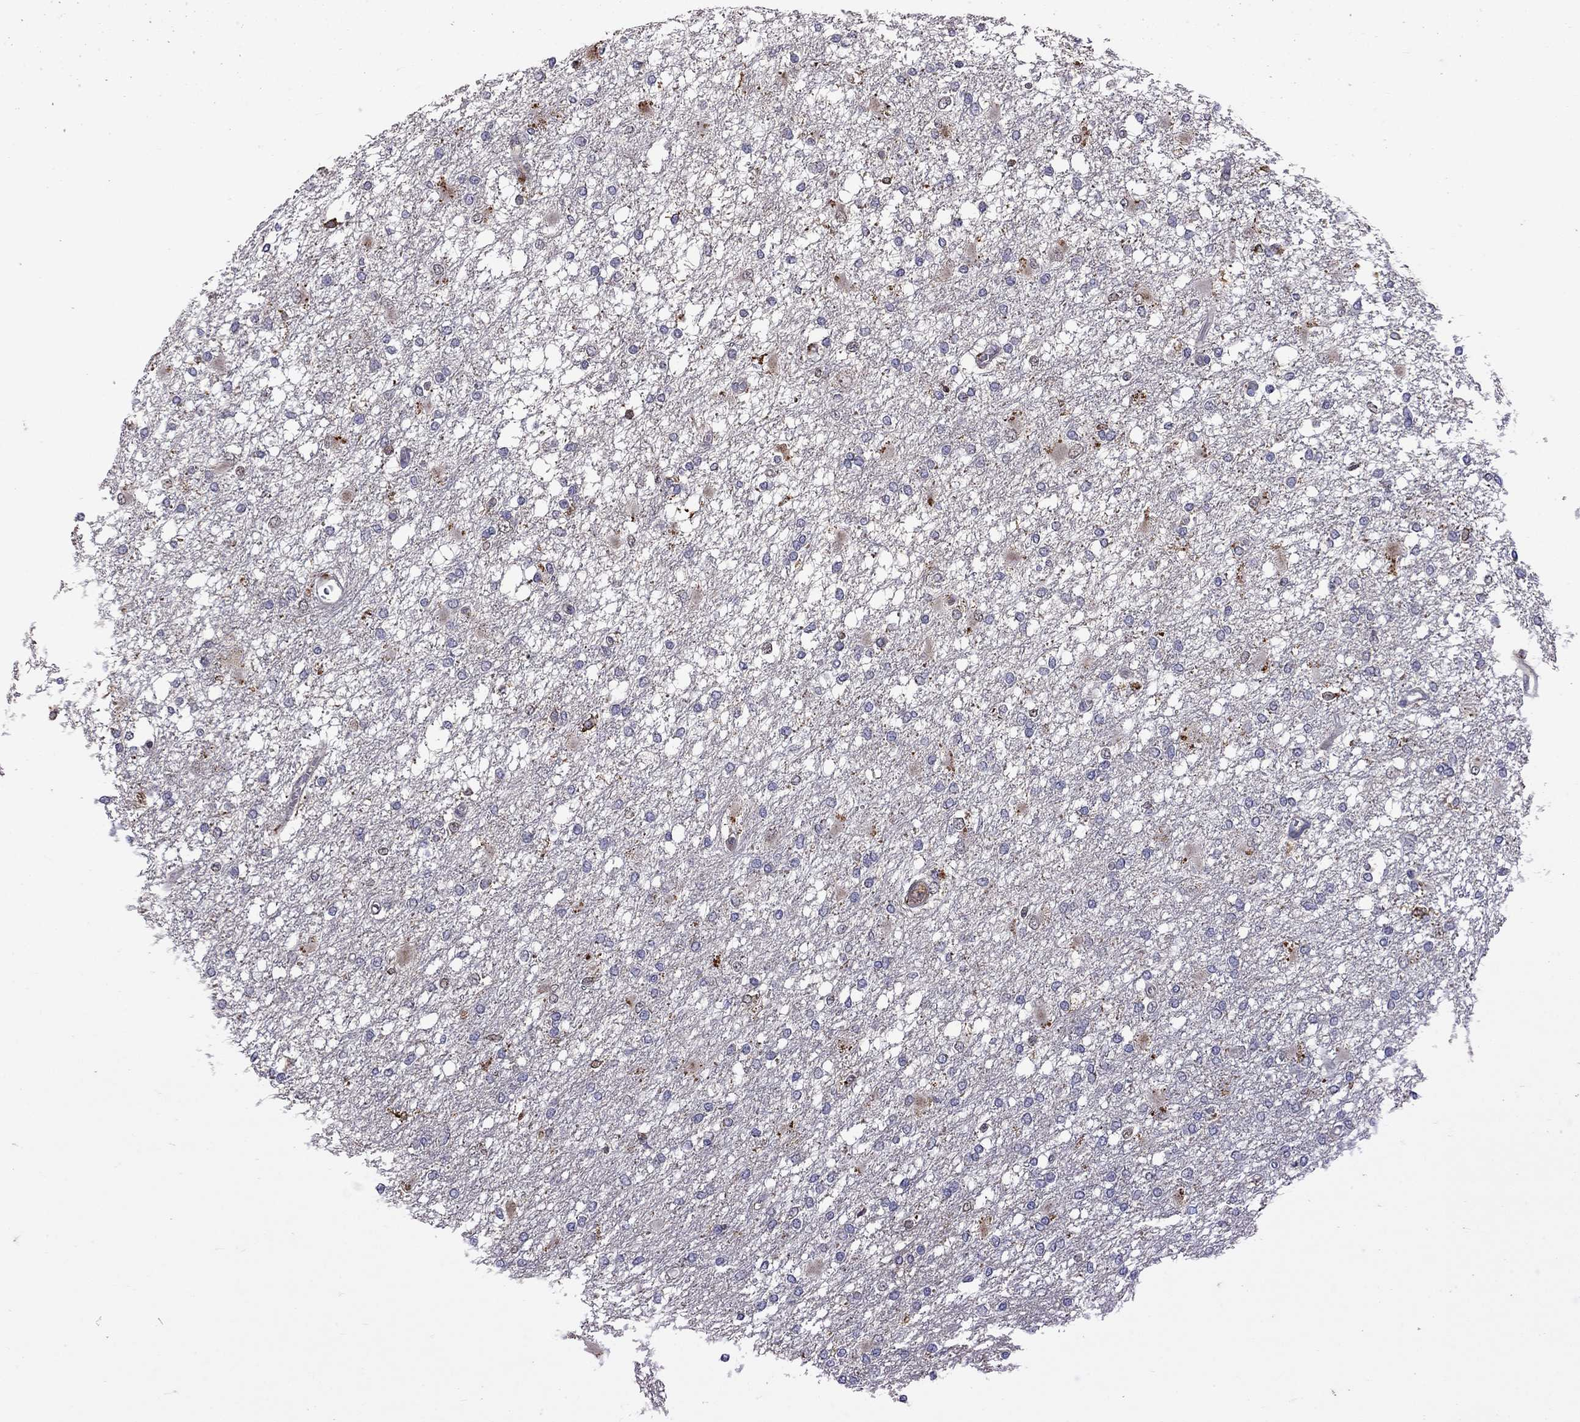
{"staining": {"intensity": "negative", "quantity": "none", "location": "none"}, "tissue": "glioma", "cell_type": "Tumor cells", "image_type": "cancer", "snomed": [{"axis": "morphology", "description": "Glioma, malignant, High grade"}, {"axis": "topography", "description": "Cerebral cortex"}], "caption": "Tumor cells show no significant protein expression in high-grade glioma (malignant).", "gene": "SERPINA3", "patient": {"sex": "male", "age": 79}}